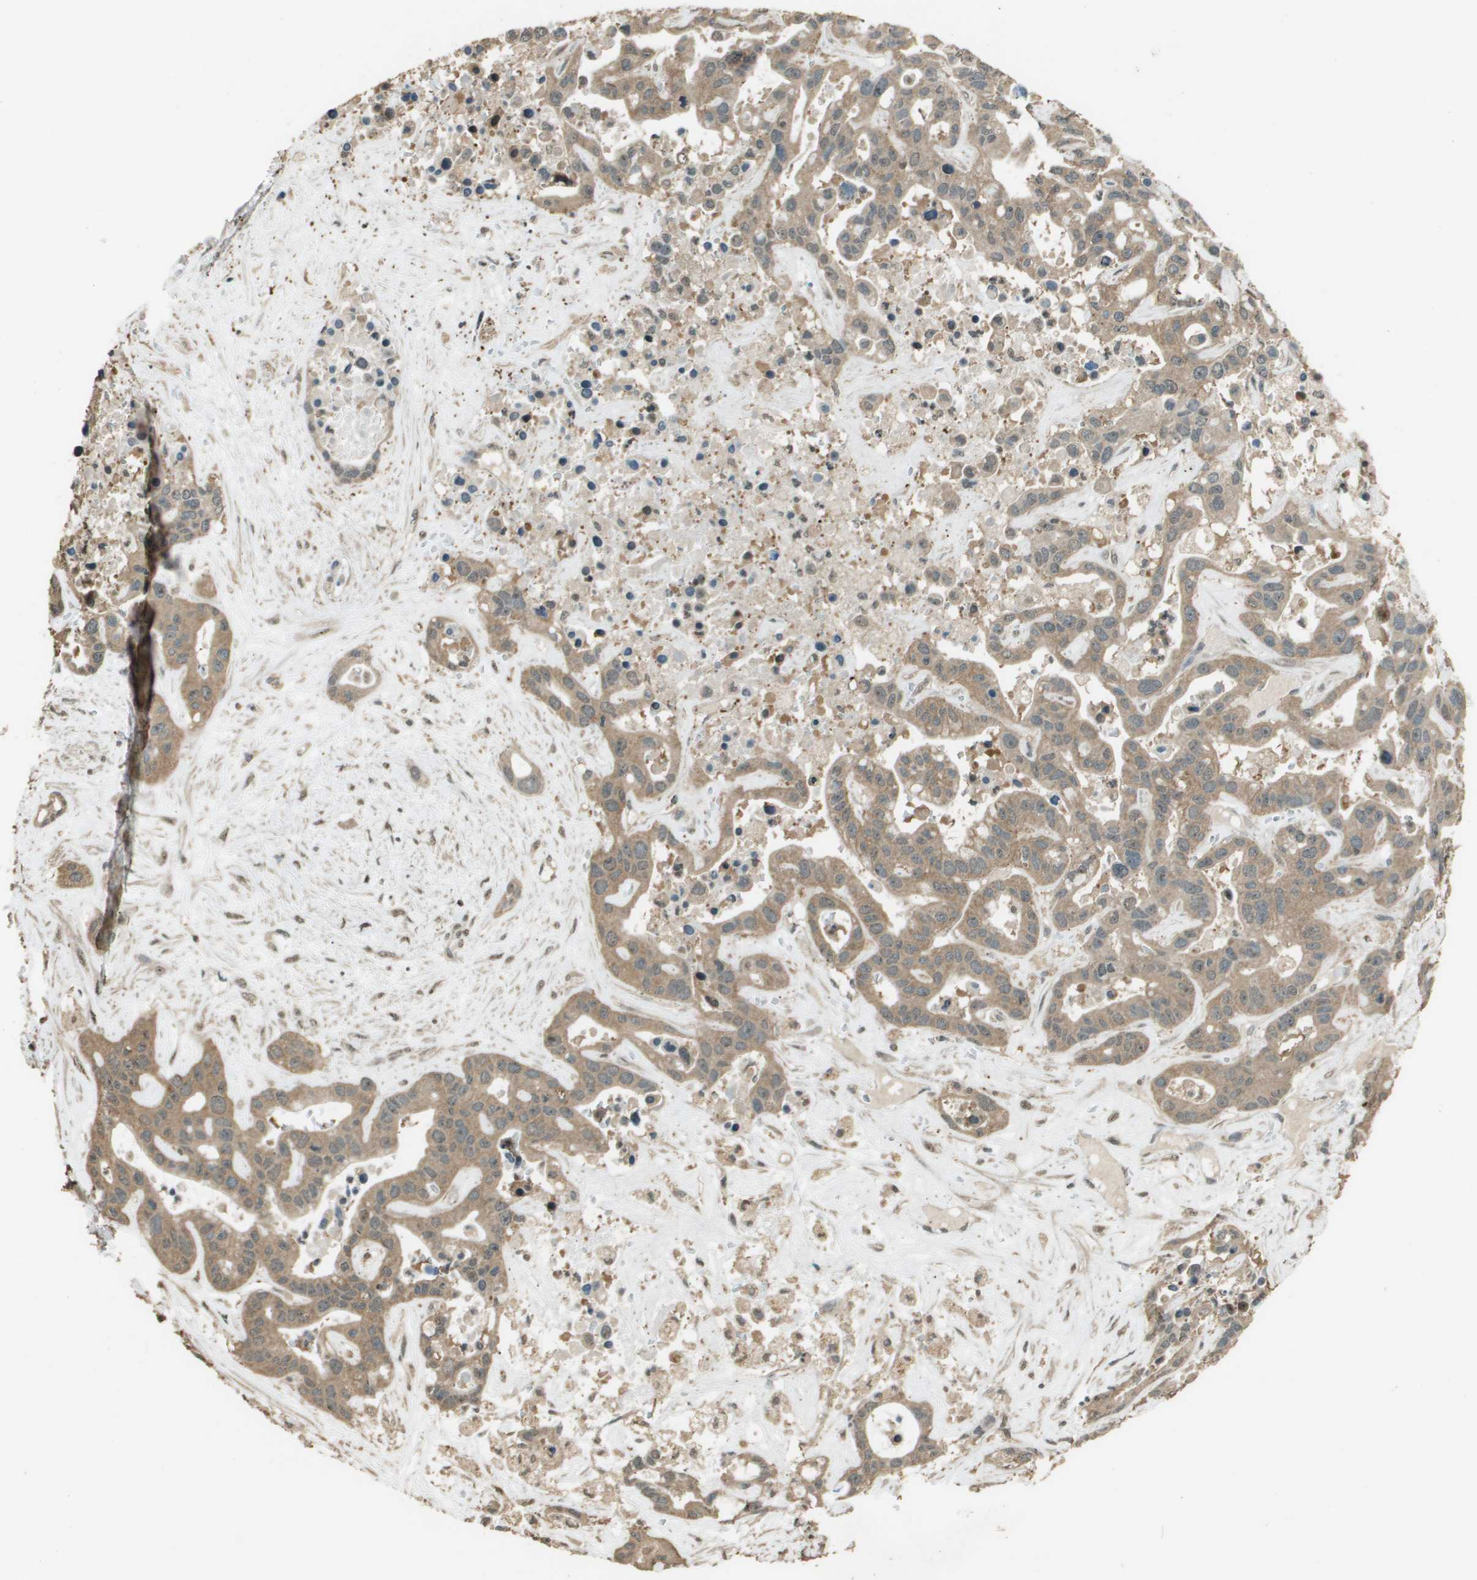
{"staining": {"intensity": "moderate", "quantity": ">75%", "location": "cytoplasmic/membranous"}, "tissue": "liver cancer", "cell_type": "Tumor cells", "image_type": "cancer", "snomed": [{"axis": "morphology", "description": "Cholangiocarcinoma"}, {"axis": "topography", "description": "Liver"}], "caption": "Moderate cytoplasmic/membranous staining for a protein is appreciated in approximately >75% of tumor cells of liver cholangiocarcinoma using immunohistochemistry (IHC).", "gene": "SDC3", "patient": {"sex": "female", "age": 65}}